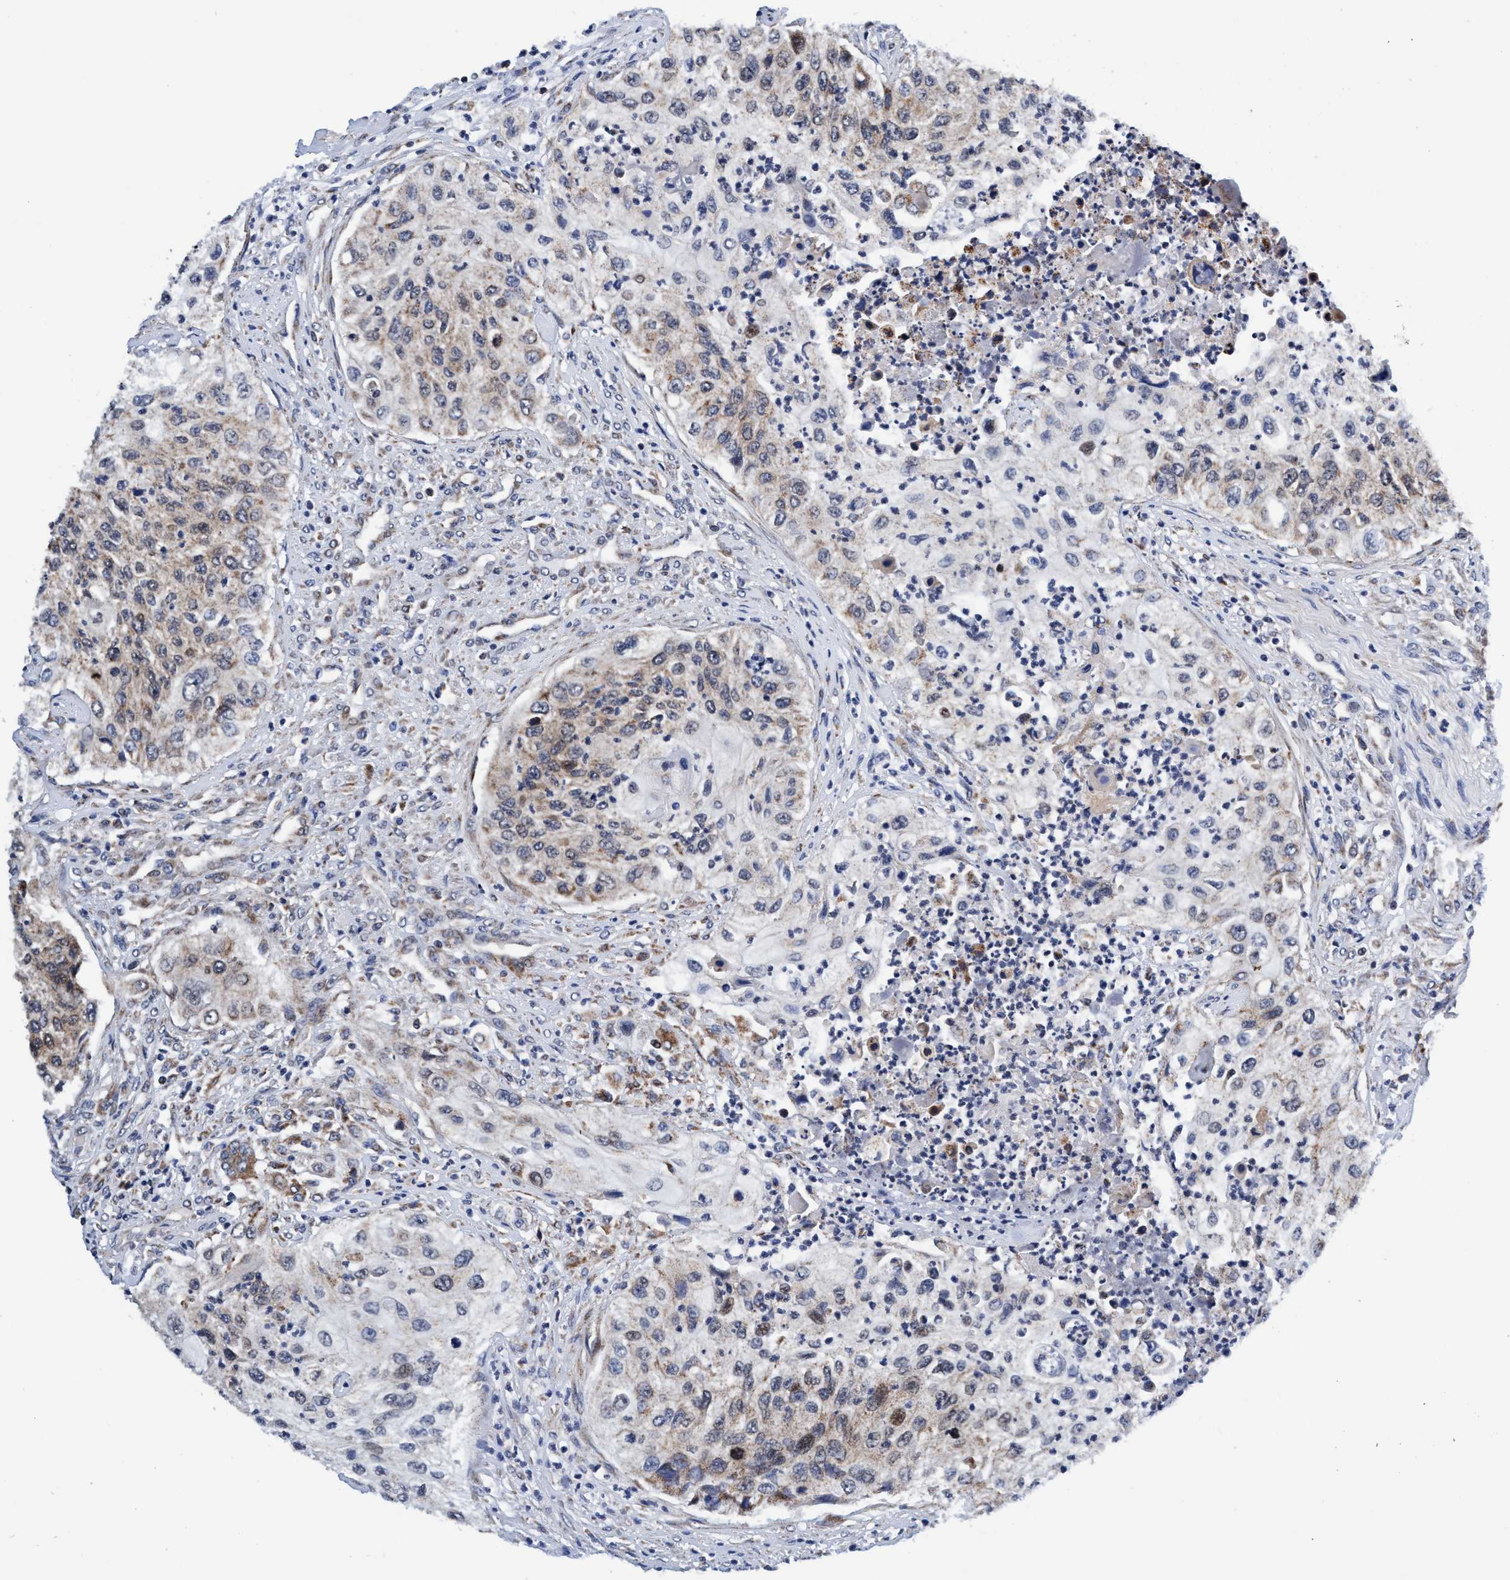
{"staining": {"intensity": "weak", "quantity": "25%-75%", "location": "cytoplasmic/membranous"}, "tissue": "urothelial cancer", "cell_type": "Tumor cells", "image_type": "cancer", "snomed": [{"axis": "morphology", "description": "Urothelial carcinoma, High grade"}, {"axis": "topography", "description": "Urinary bladder"}], "caption": "Brown immunohistochemical staining in urothelial cancer reveals weak cytoplasmic/membranous expression in about 25%-75% of tumor cells.", "gene": "AGAP2", "patient": {"sex": "female", "age": 60}}